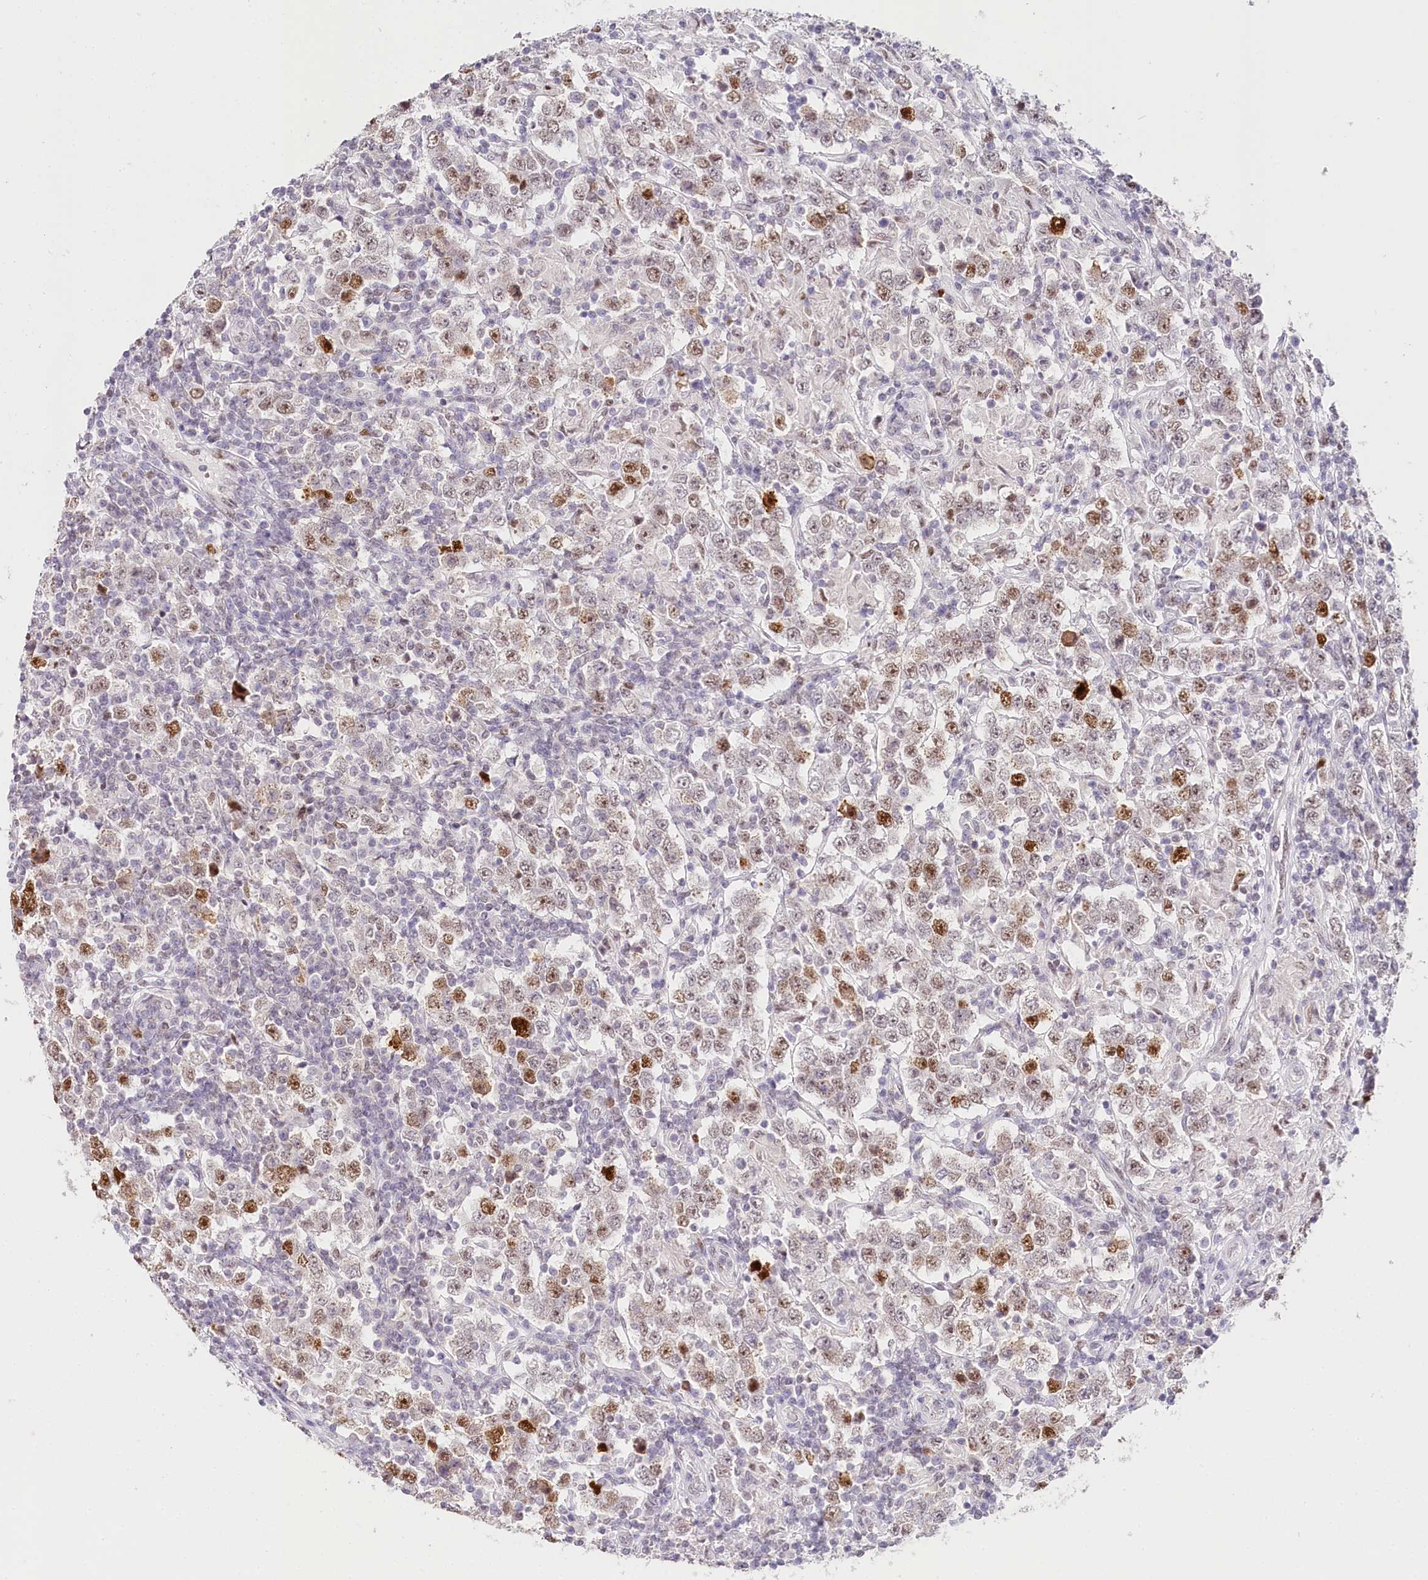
{"staining": {"intensity": "moderate", "quantity": "25%-75%", "location": "nuclear"}, "tissue": "testis cancer", "cell_type": "Tumor cells", "image_type": "cancer", "snomed": [{"axis": "morphology", "description": "Normal tissue, NOS"}, {"axis": "morphology", "description": "Urothelial carcinoma, High grade"}, {"axis": "morphology", "description": "Seminoma, NOS"}, {"axis": "morphology", "description": "Carcinoma, Embryonal, NOS"}, {"axis": "topography", "description": "Urinary bladder"}, {"axis": "topography", "description": "Testis"}], "caption": "Immunohistochemistry of testis cancer (seminoma) displays medium levels of moderate nuclear staining in about 25%-75% of tumor cells. Ihc stains the protein of interest in brown and the nuclei are stained blue.", "gene": "TP53", "patient": {"sex": "male", "age": 41}}